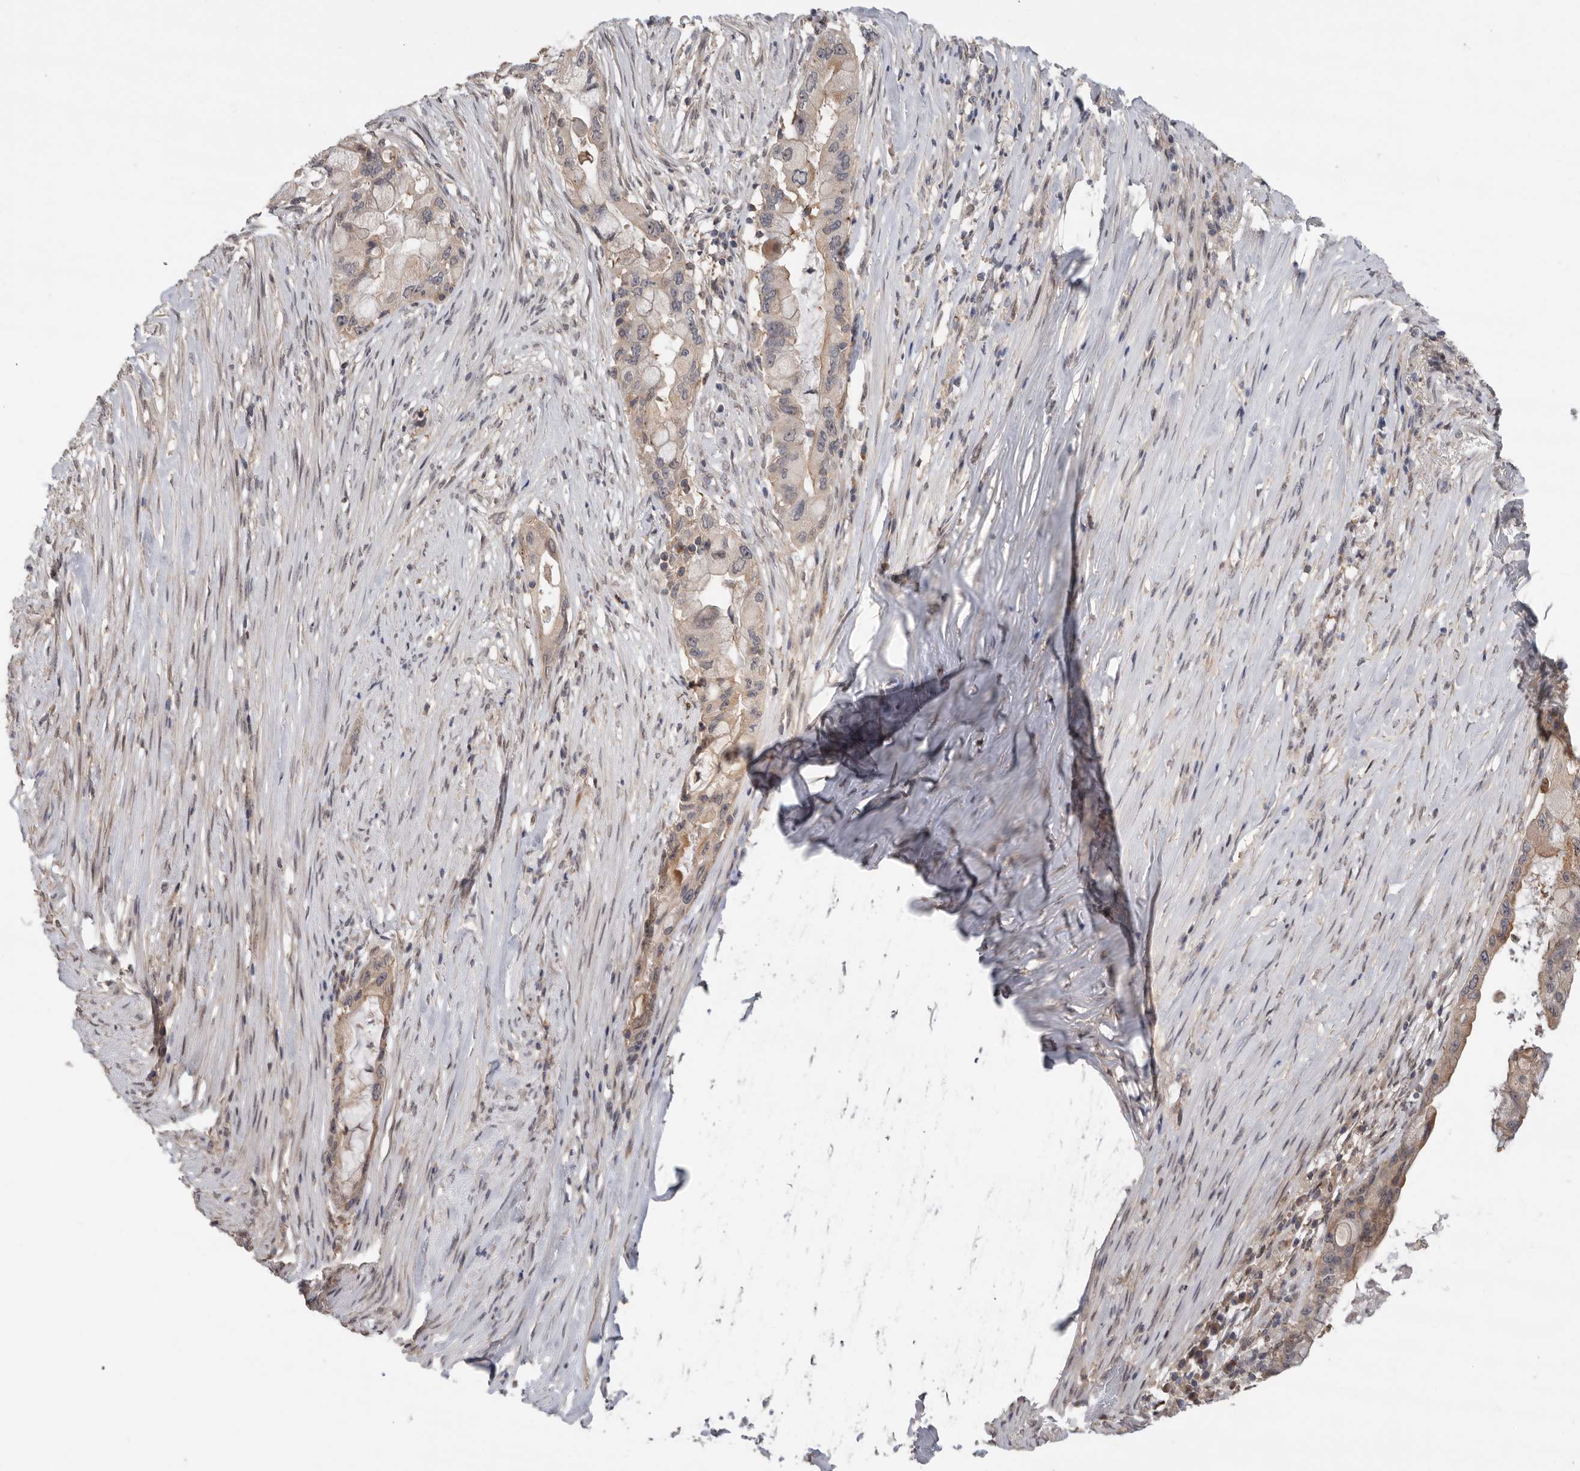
{"staining": {"intensity": "weak", "quantity": ">75%", "location": "cytoplasmic/membranous"}, "tissue": "pancreatic cancer", "cell_type": "Tumor cells", "image_type": "cancer", "snomed": [{"axis": "morphology", "description": "Adenocarcinoma, NOS"}, {"axis": "topography", "description": "Pancreas"}], "caption": "Pancreatic adenocarcinoma stained with immunohistochemistry (IHC) exhibits weak cytoplasmic/membranous staining in about >75% of tumor cells. Nuclei are stained in blue.", "gene": "KLK5", "patient": {"sex": "male", "age": 53}}